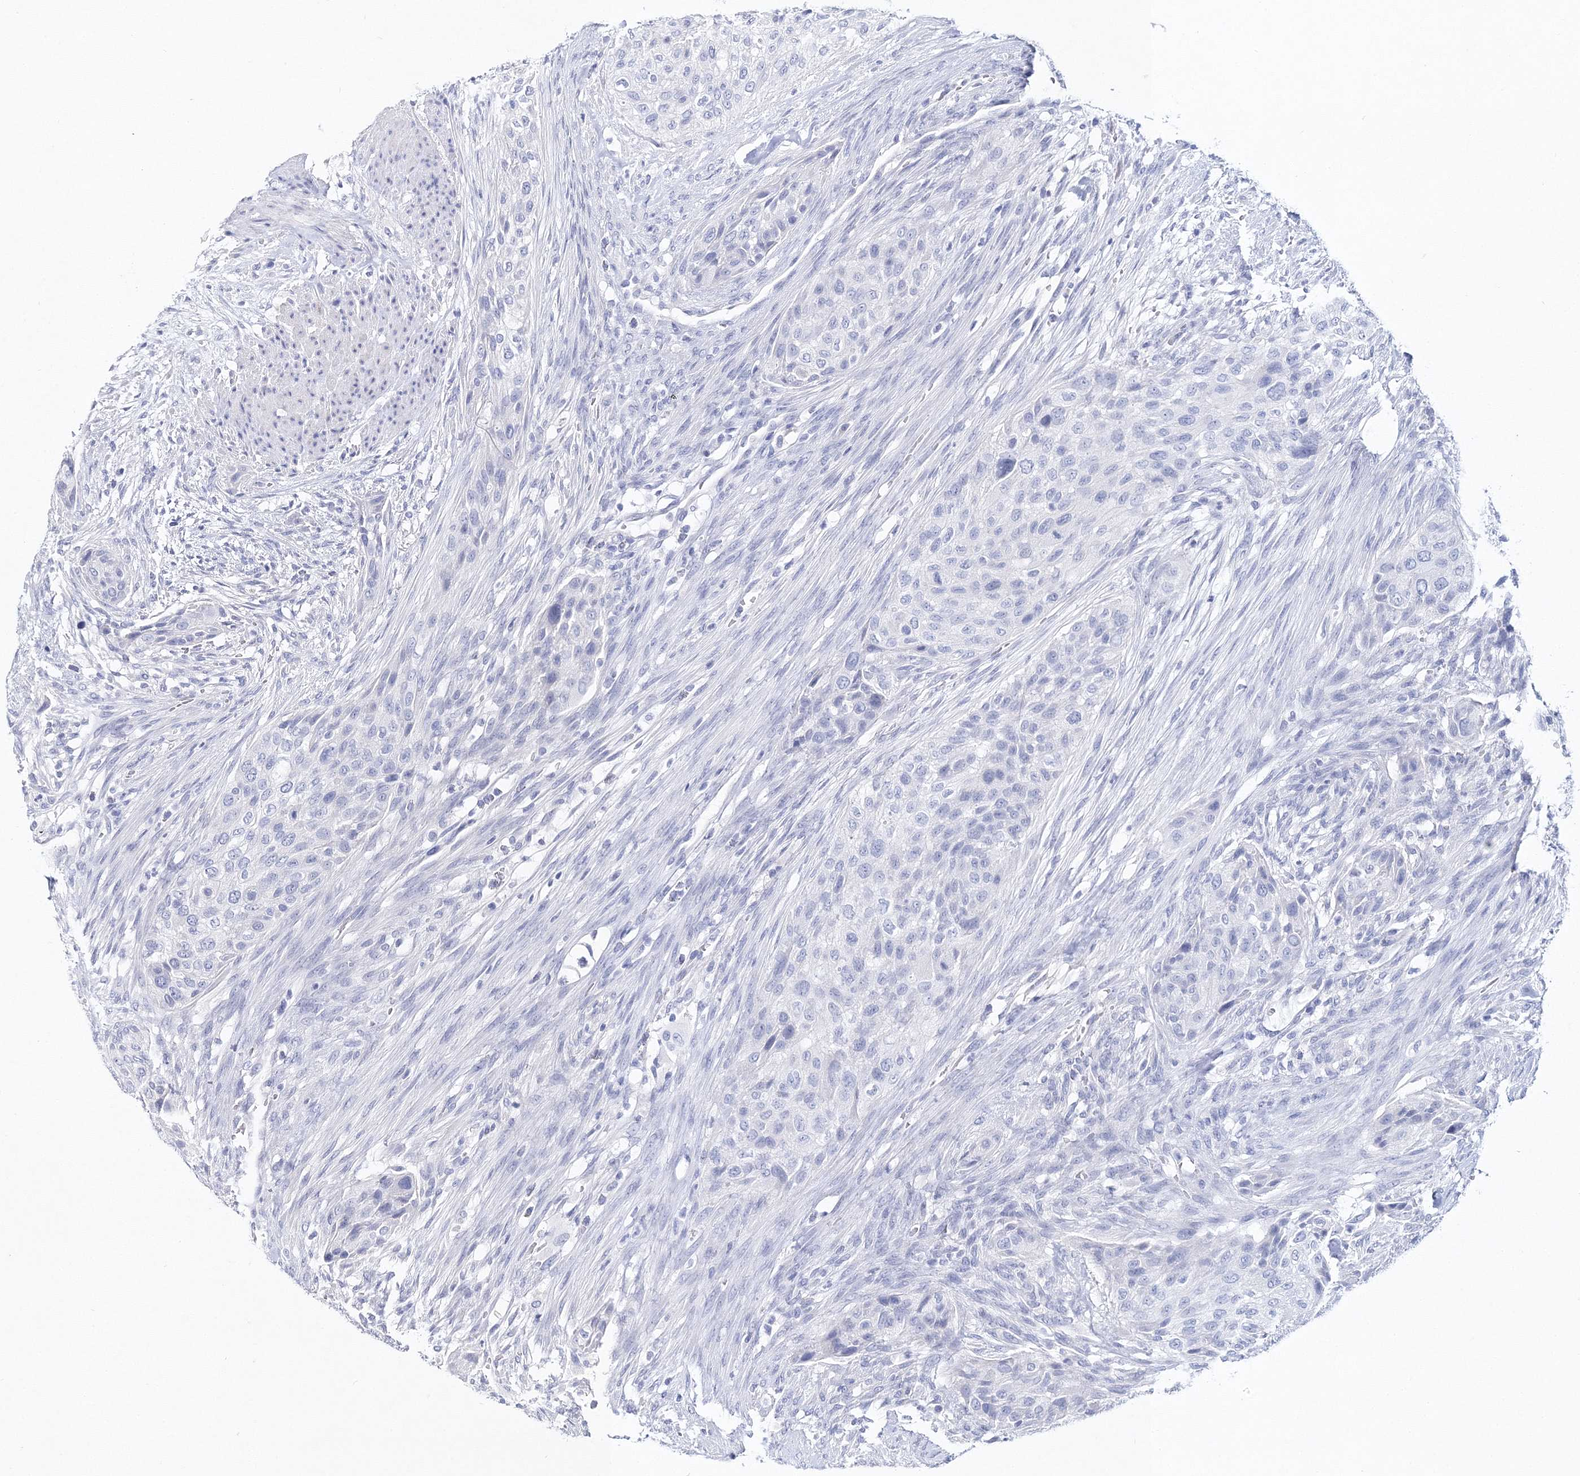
{"staining": {"intensity": "negative", "quantity": "none", "location": "none"}, "tissue": "urothelial cancer", "cell_type": "Tumor cells", "image_type": "cancer", "snomed": [{"axis": "morphology", "description": "Urothelial carcinoma, High grade"}, {"axis": "topography", "description": "Urinary bladder"}], "caption": "DAB immunohistochemical staining of human high-grade urothelial carcinoma shows no significant staining in tumor cells.", "gene": "MYOZ2", "patient": {"sex": "male", "age": 35}}